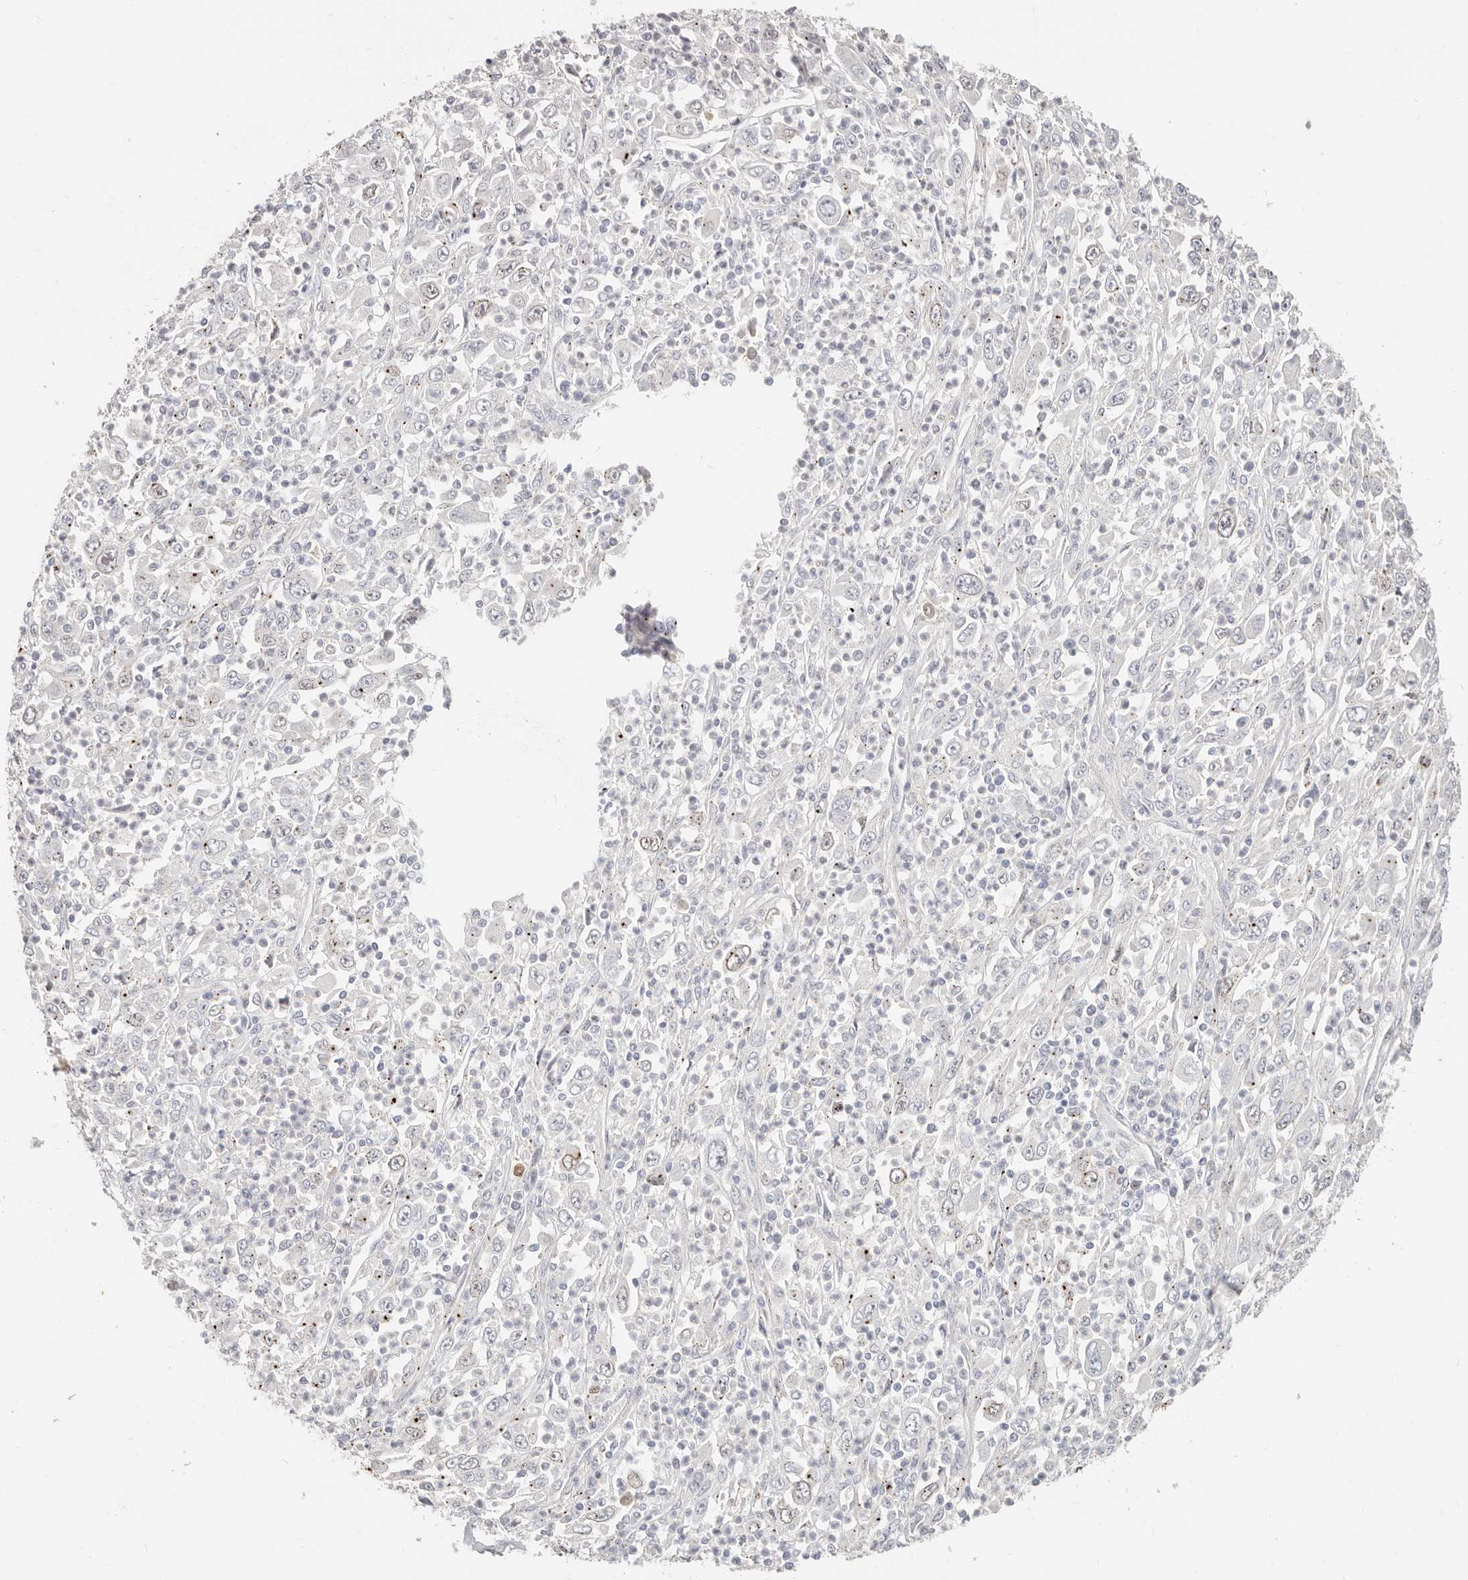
{"staining": {"intensity": "negative", "quantity": "none", "location": "none"}, "tissue": "melanoma", "cell_type": "Tumor cells", "image_type": "cancer", "snomed": [{"axis": "morphology", "description": "Malignant melanoma, Metastatic site"}, {"axis": "topography", "description": "Skin"}], "caption": "An immunohistochemistry histopathology image of melanoma is shown. There is no staining in tumor cells of melanoma.", "gene": "ZRANB1", "patient": {"sex": "female", "age": 56}}